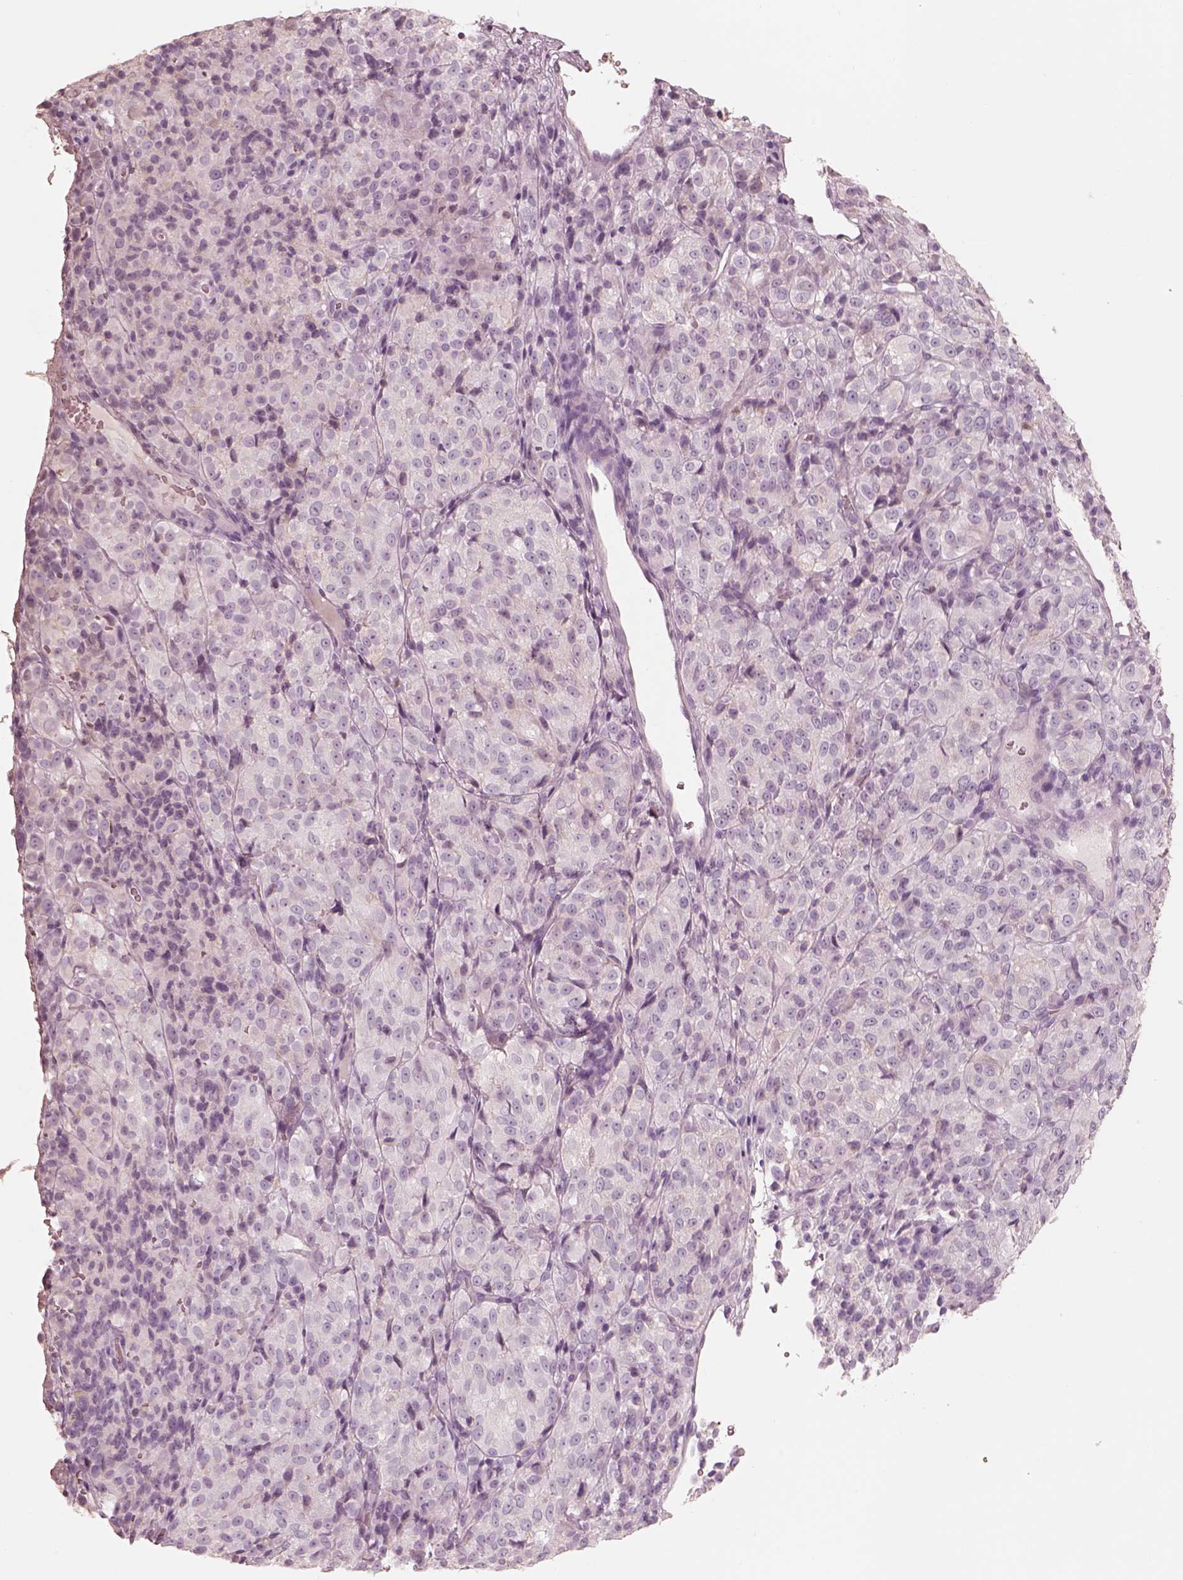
{"staining": {"intensity": "negative", "quantity": "none", "location": "none"}, "tissue": "melanoma", "cell_type": "Tumor cells", "image_type": "cancer", "snomed": [{"axis": "morphology", "description": "Malignant melanoma, Metastatic site"}, {"axis": "topography", "description": "Brain"}], "caption": "There is no significant staining in tumor cells of malignant melanoma (metastatic site). (DAB (3,3'-diaminobenzidine) immunohistochemistry visualized using brightfield microscopy, high magnification).", "gene": "GPRIN1", "patient": {"sex": "female", "age": 56}}